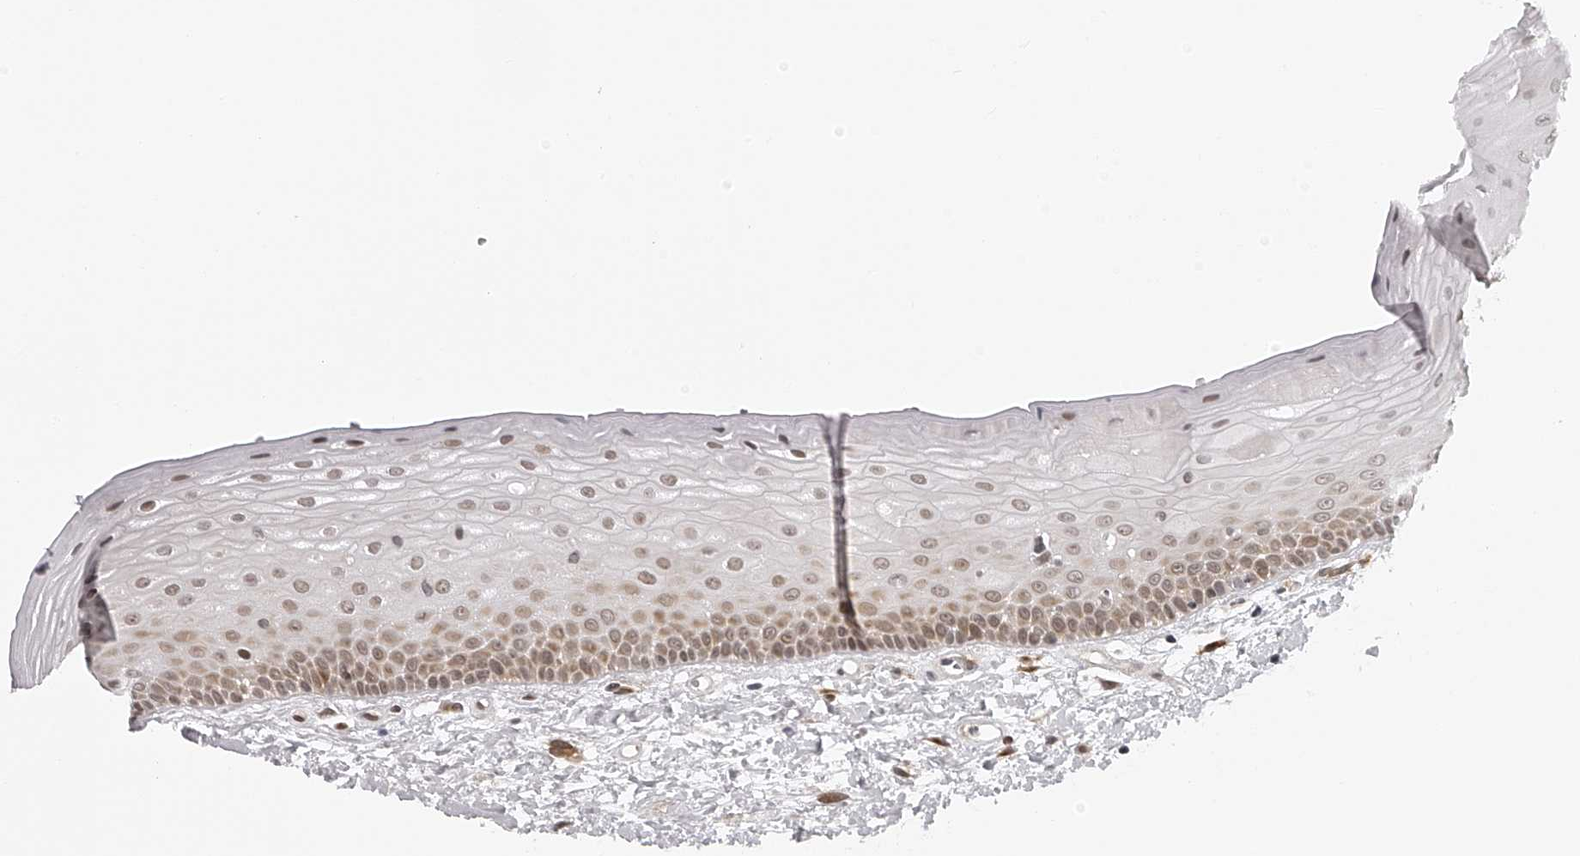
{"staining": {"intensity": "strong", "quantity": "<25%", "location": "cytoplasmic/membranous,nuclear"}, "tissue": "oral mucosa", "cell_type": "Squamous epithelial cells", "image_type": "normal", "snomed": [{"axis": "morphology", "description": "Normal tissue, NOS"}, {"axis": "topography", "description": "Oral tissue"}], "caption": "Normal oral mucosa displays strong cytoplasmic/membranous,nuclear positivity in about <25% of squamous epithelial cells (DAB (3,3'-diaminobenzidine) IHC, brown staining for protein, blue staining for nuclei)..", "gene": "ODF2L", "patient": {"sex": "female", "age": 76}}